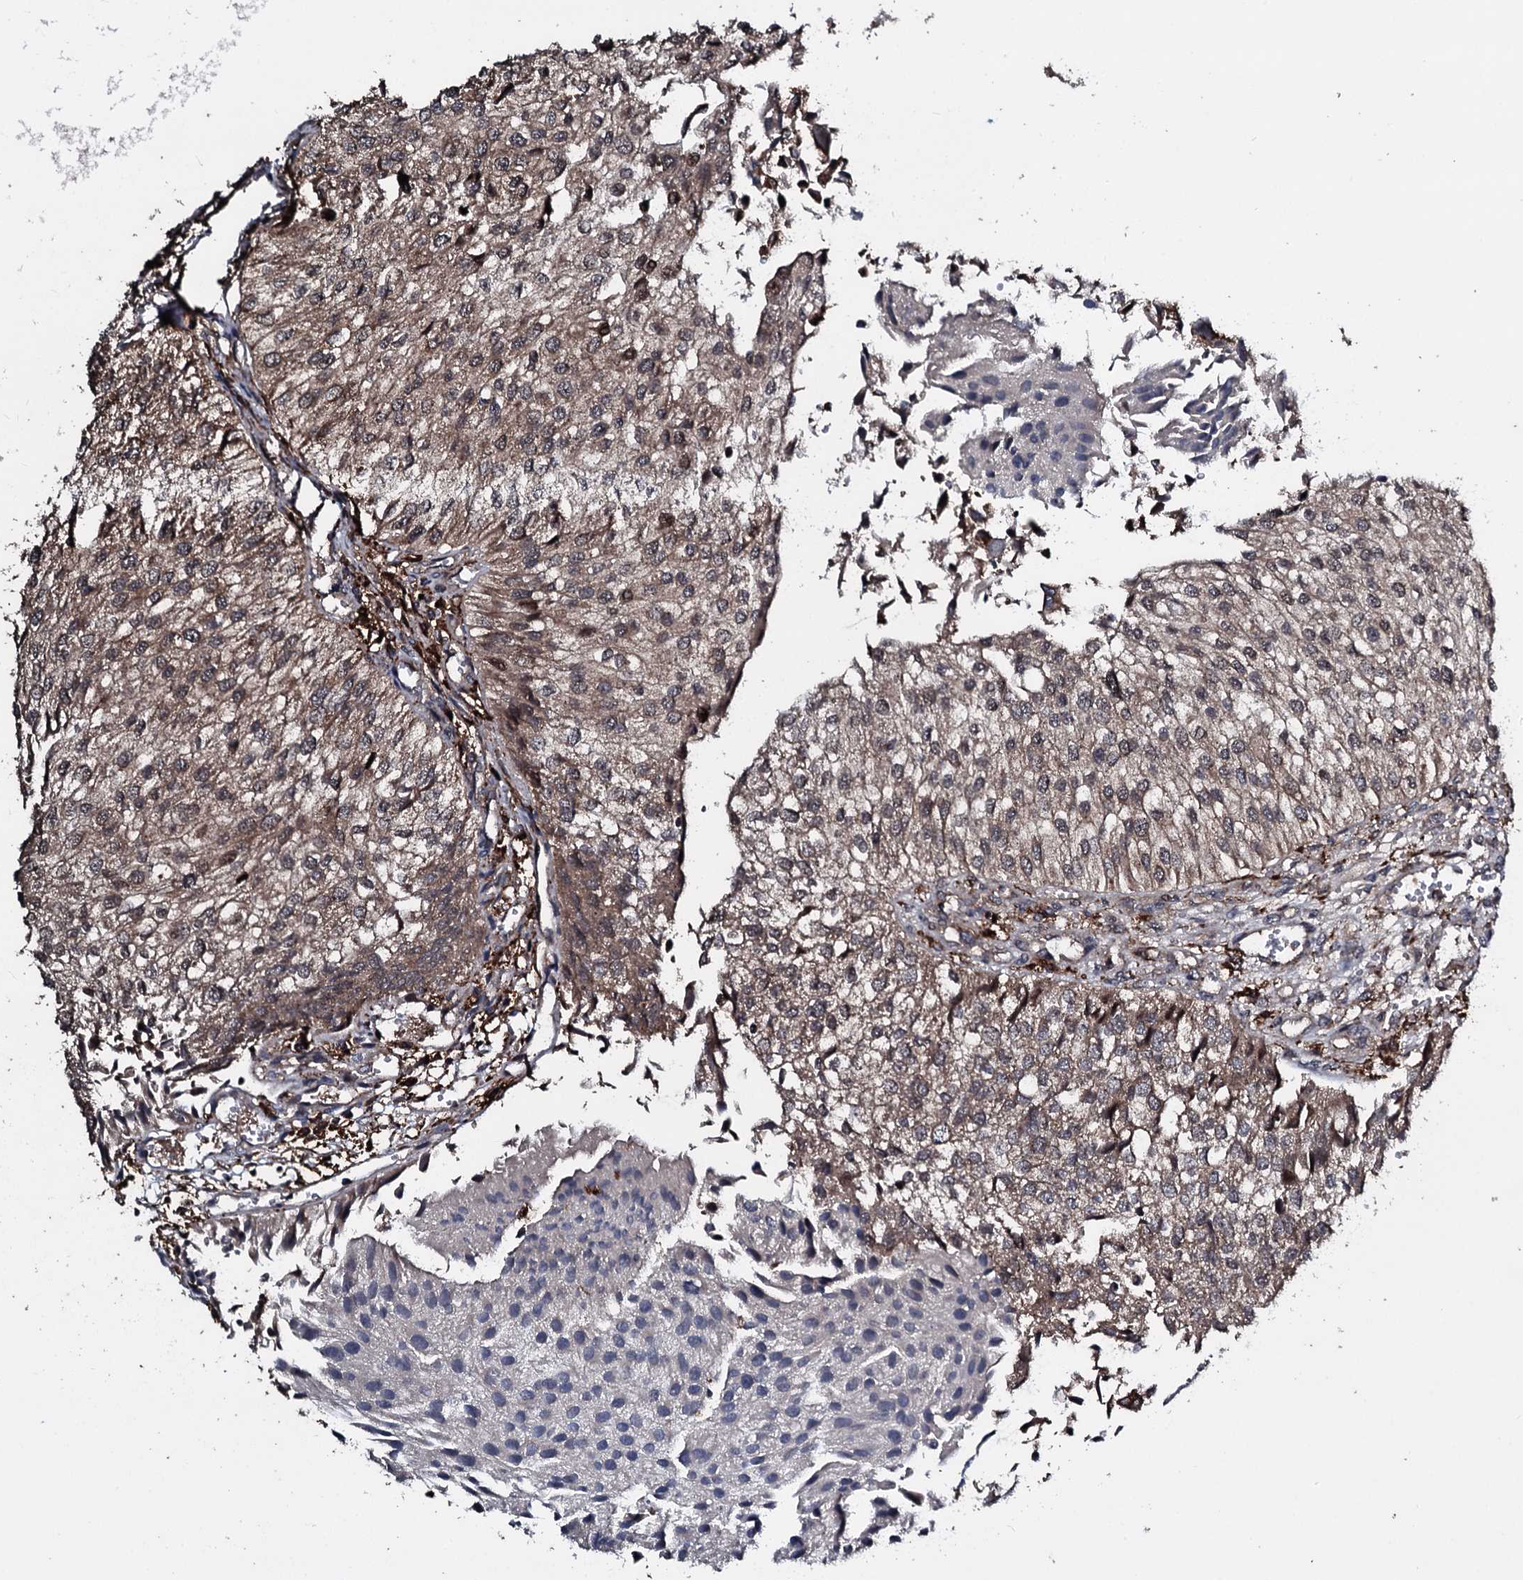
{"staining": {"intensity": "strong", "quantity": "<25%", "location": "cytoplasmic/membranous"}, "tissue": "urothelial cancer", "cell_type": "Tumor cells", "image_type": "cancer", "snomed": [{"axis": "morphology", "description": "Urothelial carcinoma, Low grade"}, {"axis": "topography", "description": "Urinary bladder"}], "caption": "Urothelial cancer stained with DAB IHC displays medium levels of strong cytoplasmic/membranous staining in about <25% of tumor cells.", "gene": "TPGS2", "patient": {"sex": "female", "age": 89}}